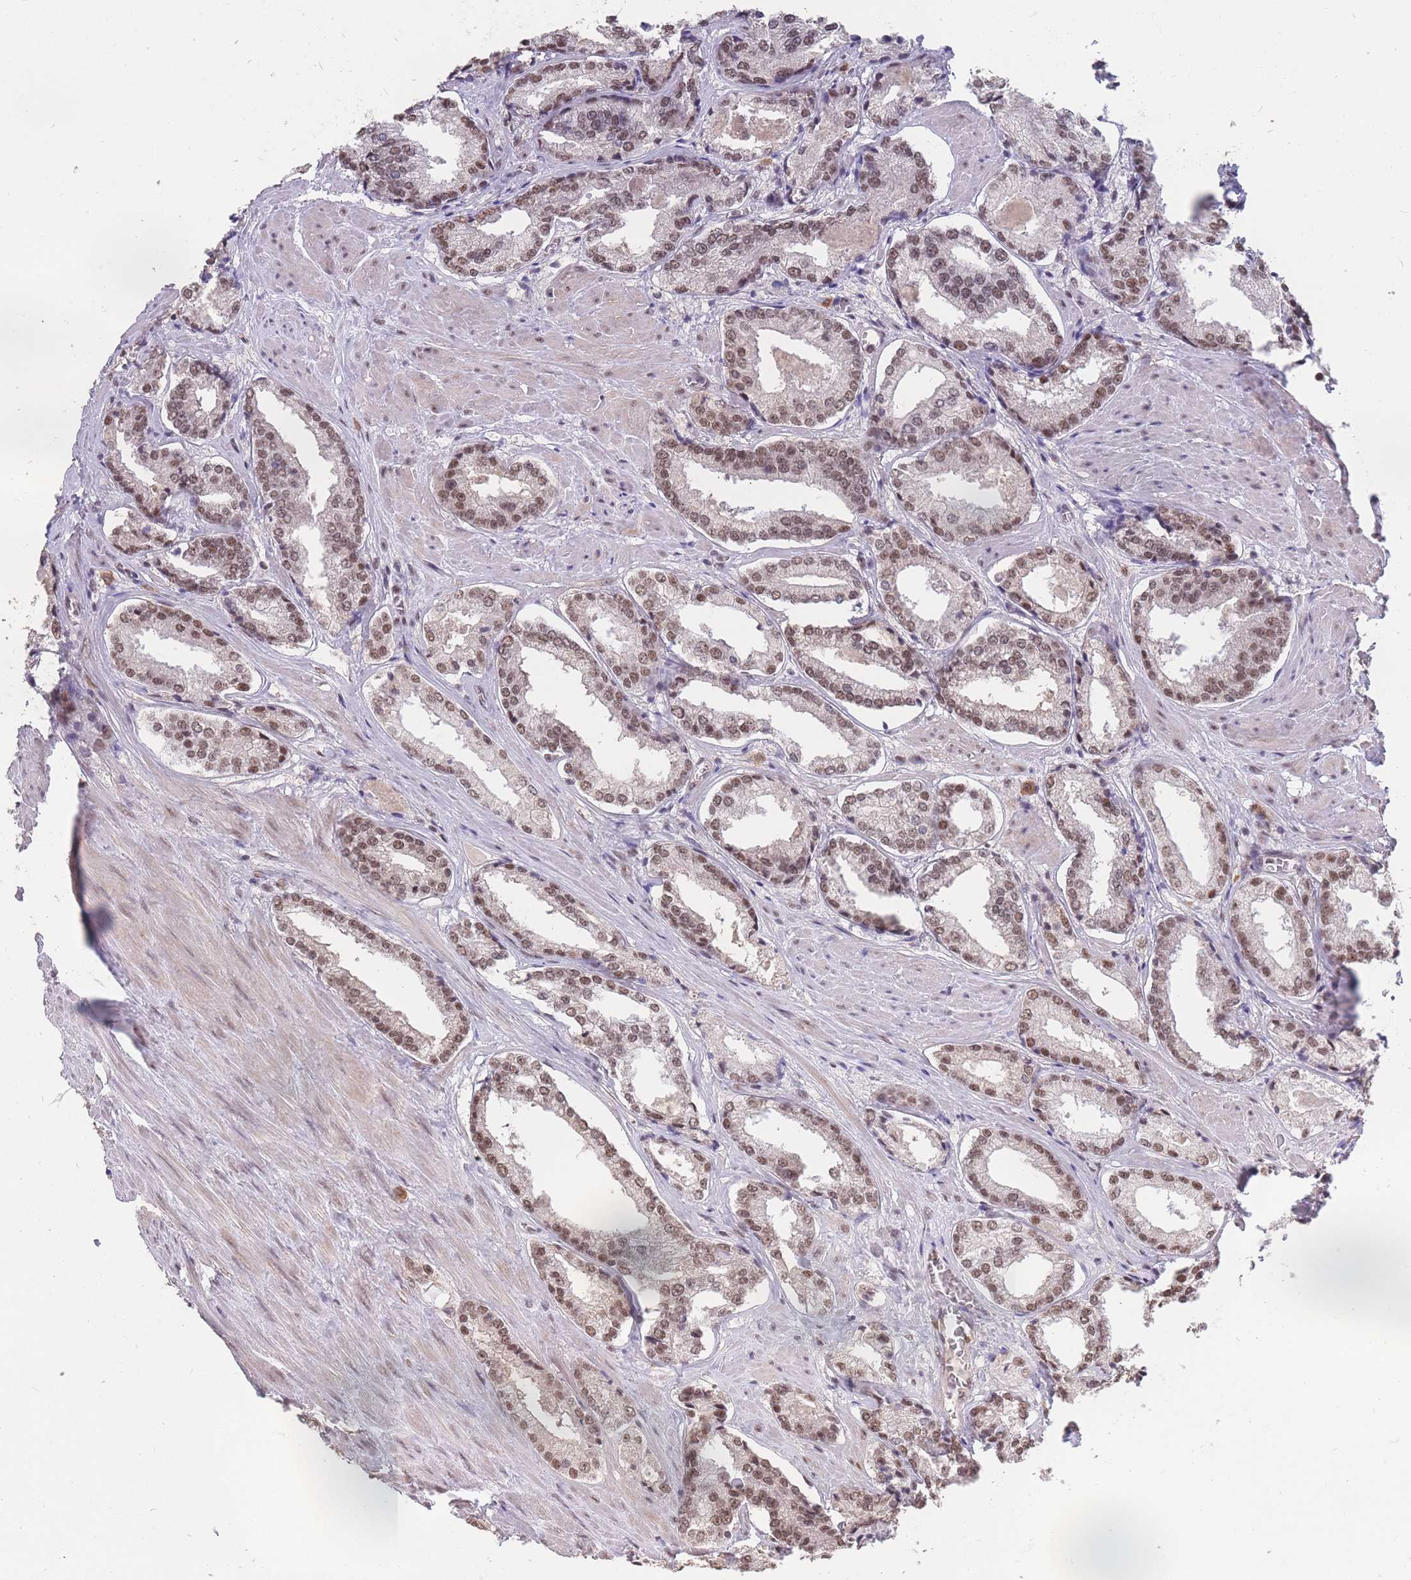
{"staining": {"intensity": "moderate", "quantity": ">75%", "location": "nuclear"}, "tissue": "prostate cancer", "cell_type": "Tumor cells", "image_type": "cancer", "snomed": [{"axis": "morphology", "description": "Adenocarcinoma, Low grade"}, {"axis": "topography", "description": "Prostate"}], "caption": "A medium amount of moderate nuclear expression is seen in approximately >75% of tumor cells in adenocarcinoma (low-grade) (prostate) tissue.", "gene": "SNRPA1", "patient": {"sex": "male", "age": 54}}